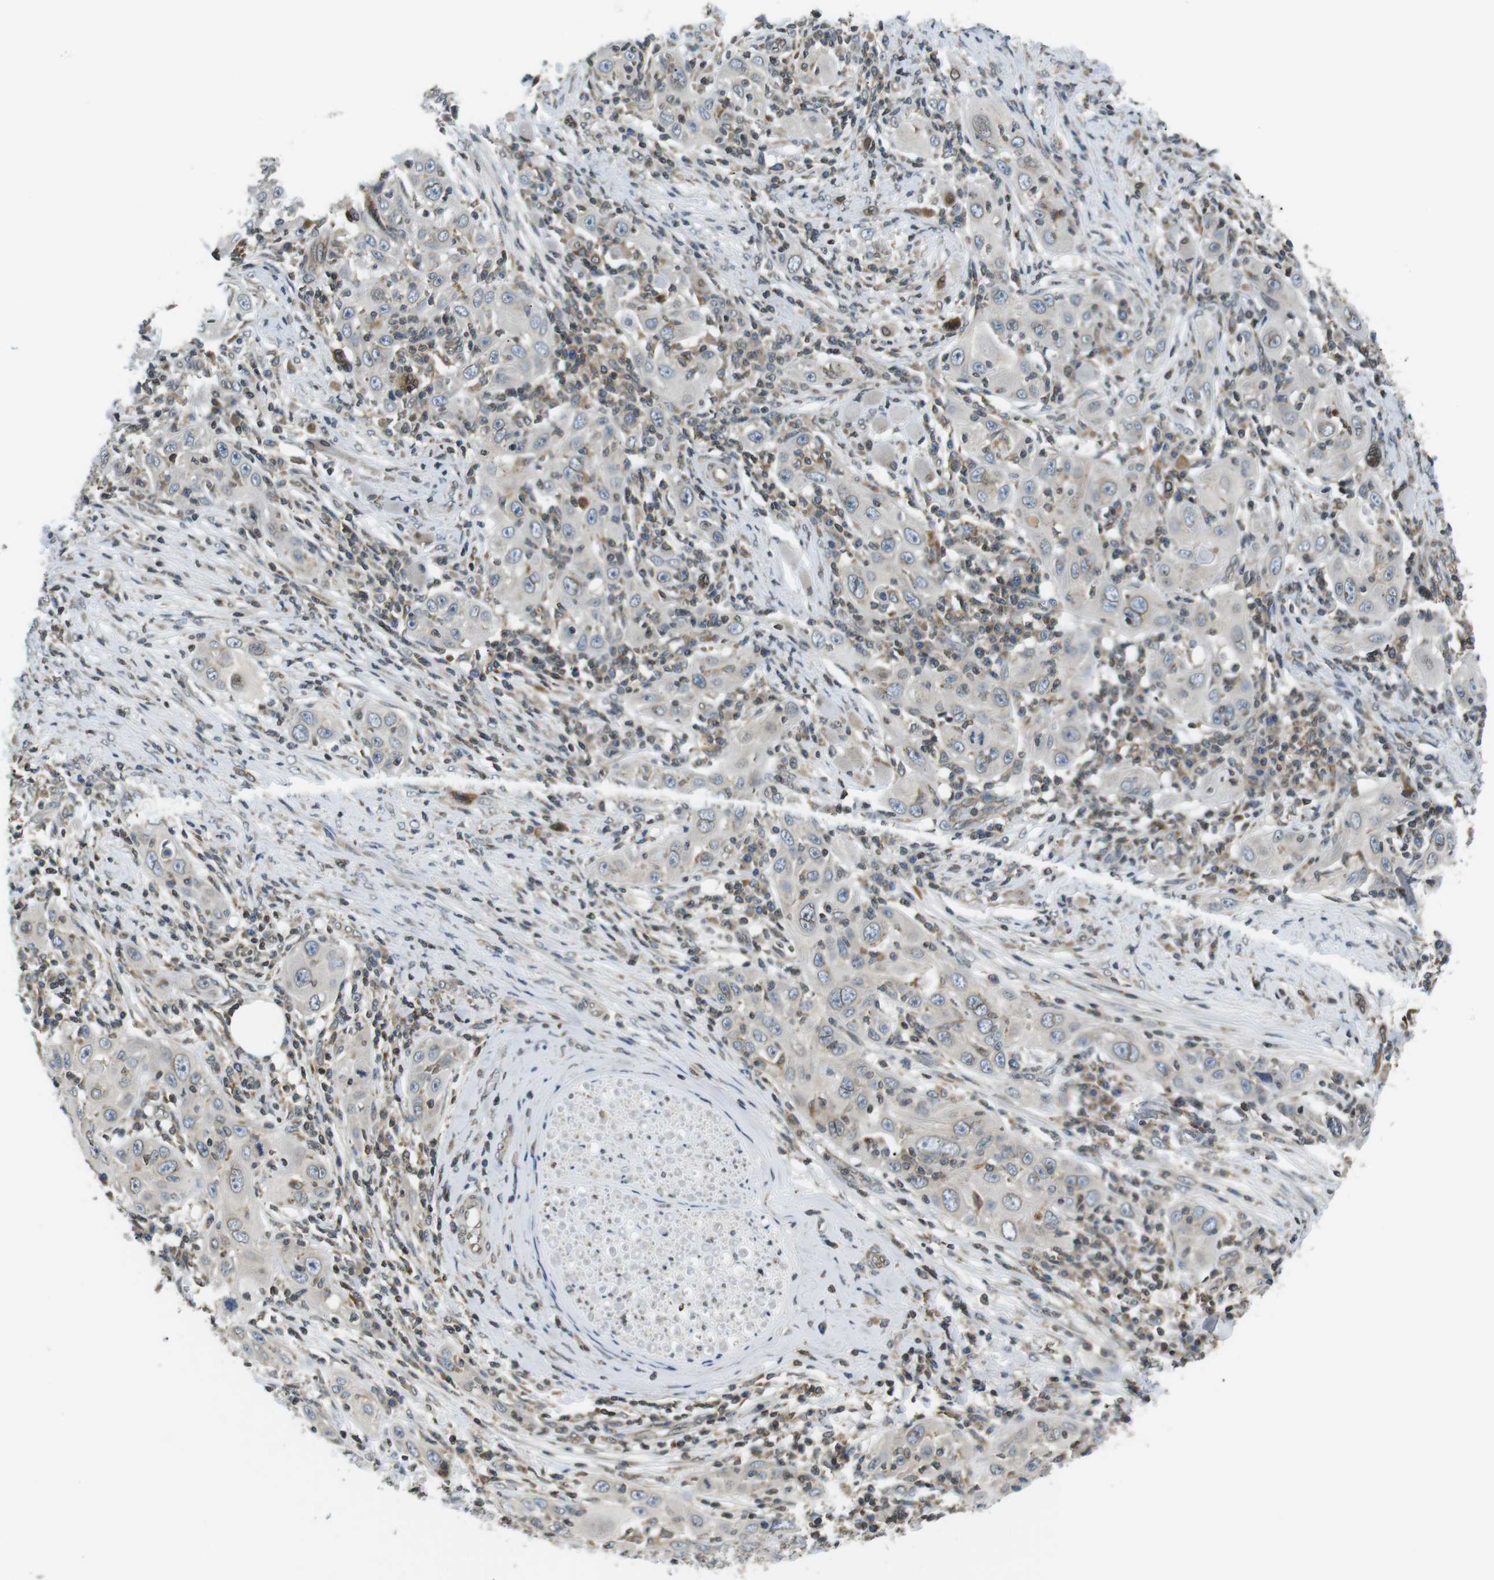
{"staining": {"intensity": "weak", "quantity": "25%-75%", "location": "cytoplasmic/membranous,nuclear"}, "tissue": "skin cancer", "cell_type": "Tumor cells", "image_type": "cancer", "snomed": [{"axis": "morphology", "description": "Squamous cell carcinoma, NOS"}, {"axis": "topography", "description": "Skin"}], "caption": "An image of human skin cancer stained for a protein displays weak cytoplasmic/membranous and nuclear brown staining in tumor cells.", "gene": "TMX4", "patient": {"sex": "female", "age": 88}}